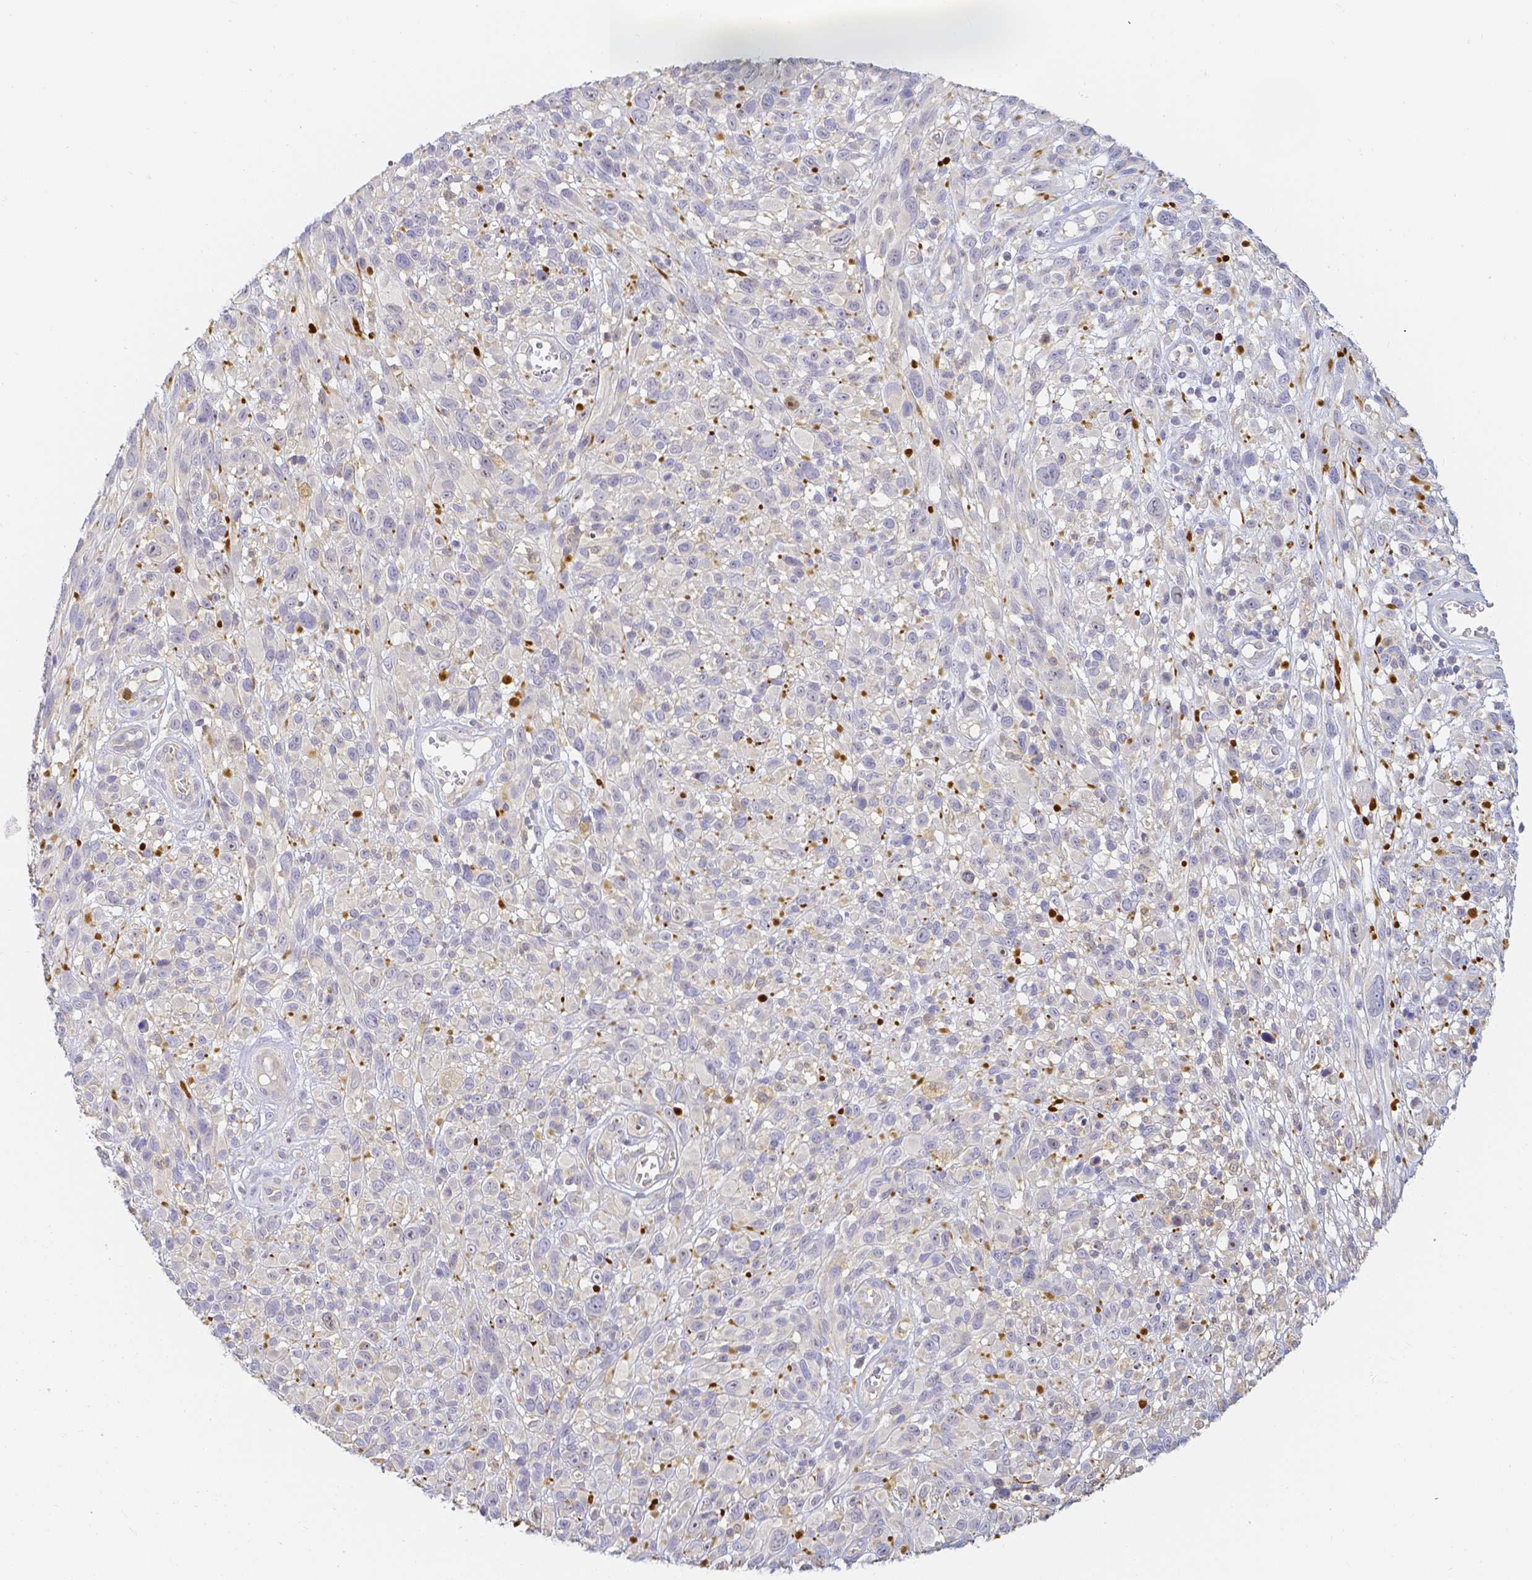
{"staining": {"intensity": "negative", "quantity": "none", "location": "none"}, "tissue": "melanoma", "cell_type": "Tumor cells", "image_type": "cancer", "snomed": [{"axis": "morphology", "description": "Malignant melanoma, NOS"}, {"axis": "topography", "description": "Skin"}], "caption": "This is an immunohistochemistry (IHC) histopathology image of melanoma. There is no expression in tumor cells.", "gene": "KCNH1", "patient": {"sex": "male", "age": 68}}